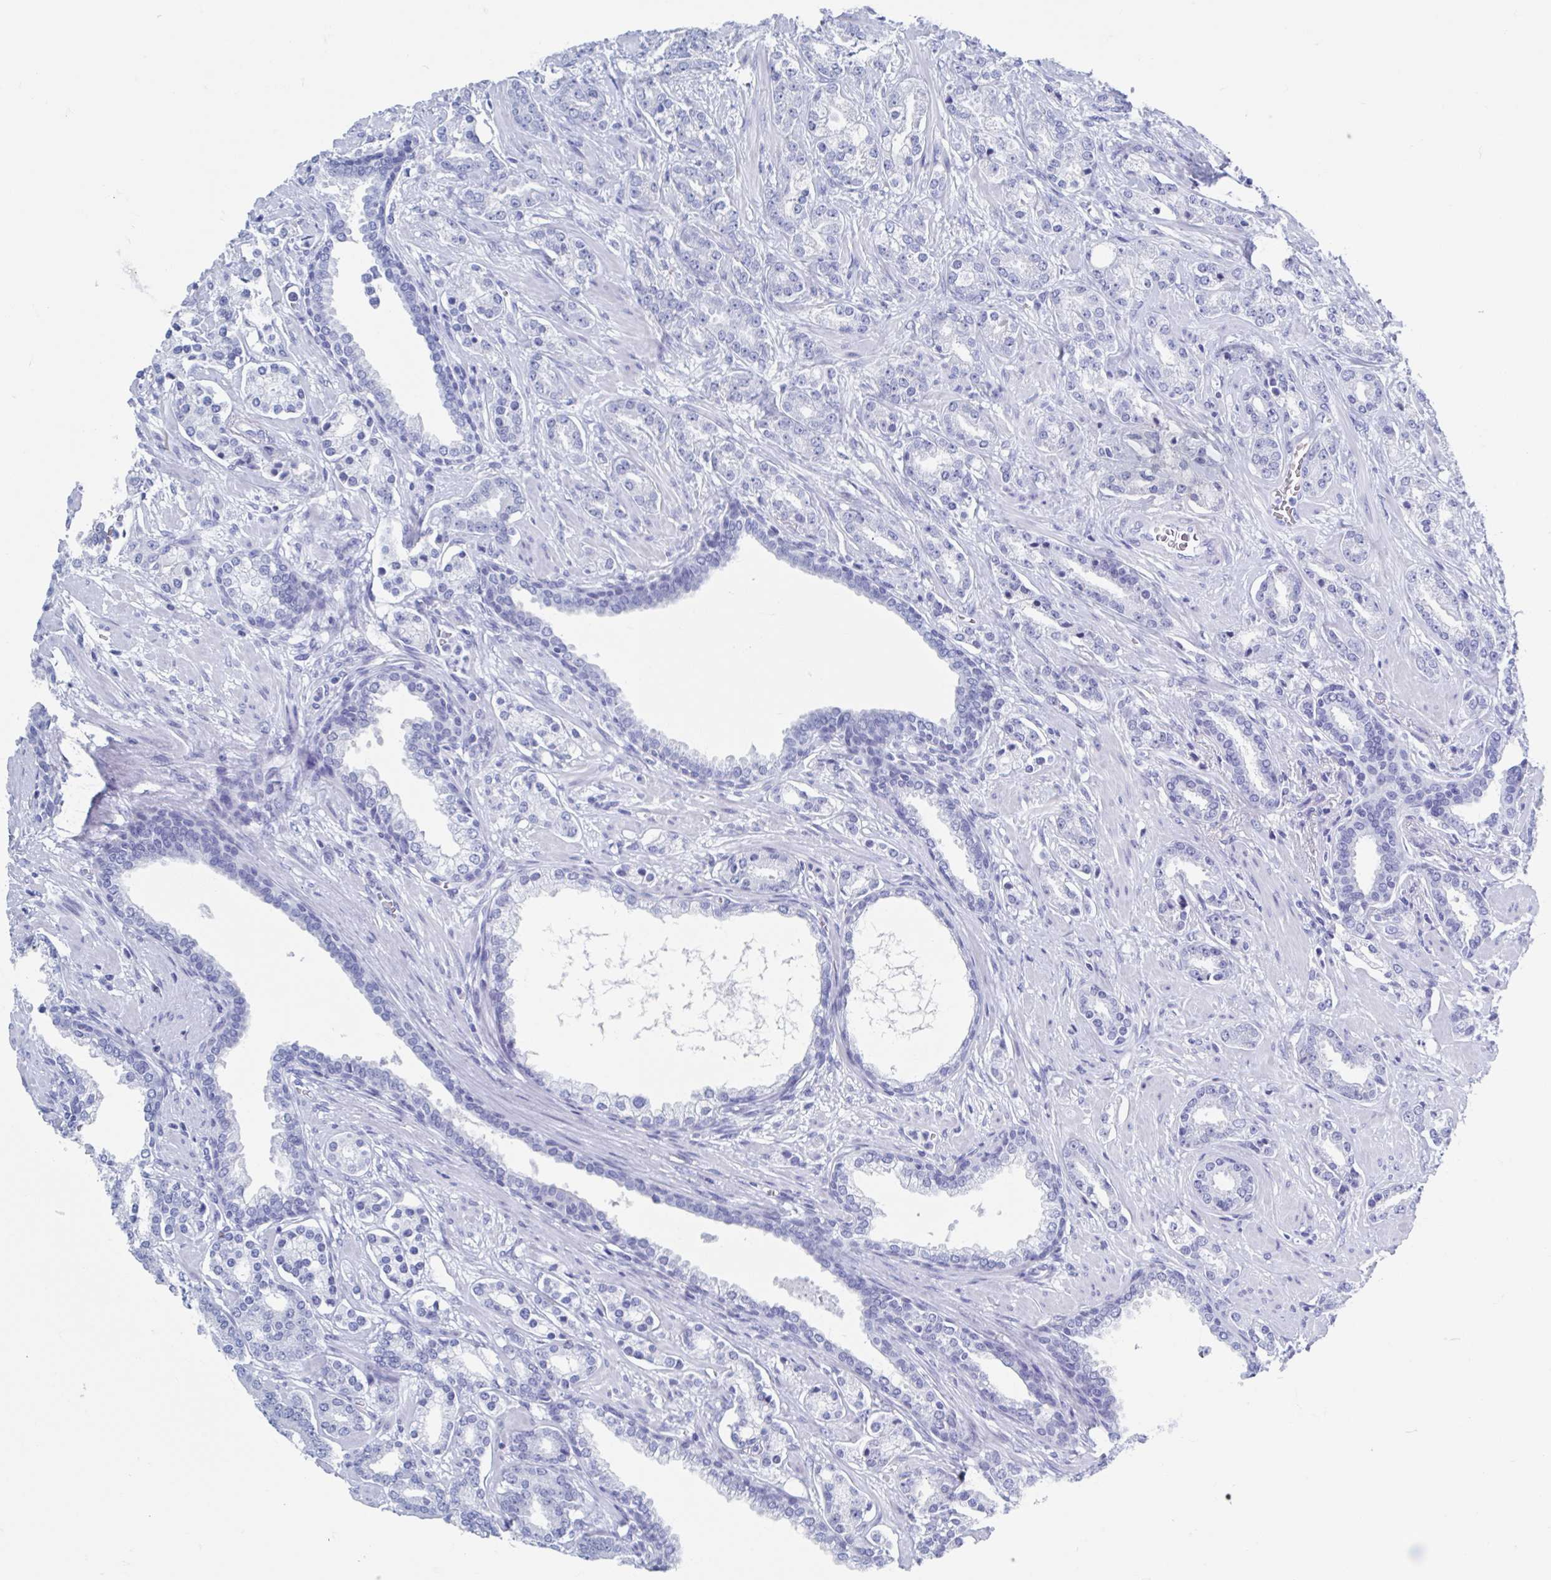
{"staining": {"intensity": "negative", "quantity": "none", "location": "none"}, "tissue": "prostate cancer", "cell_type": "Tumor cells", "image_type": "cancer", "snomed": [{"axis": "morphology", "description": "Adenocarcinoma, High grade"}, {"axis": "topography", "description": "Prostate"}], "caption": "The micrograph shows no significant expression in tumor cells of prostate cancer. The staining was performed using DAB (3,3'-diaminobenzidine) to visualize the protein expression in brown, while the nuclei were stained in blue with hematoxylin (Magnification: 20x).", "gene": "C10orf53", "patient": {"sex": "male", "age": 60}}